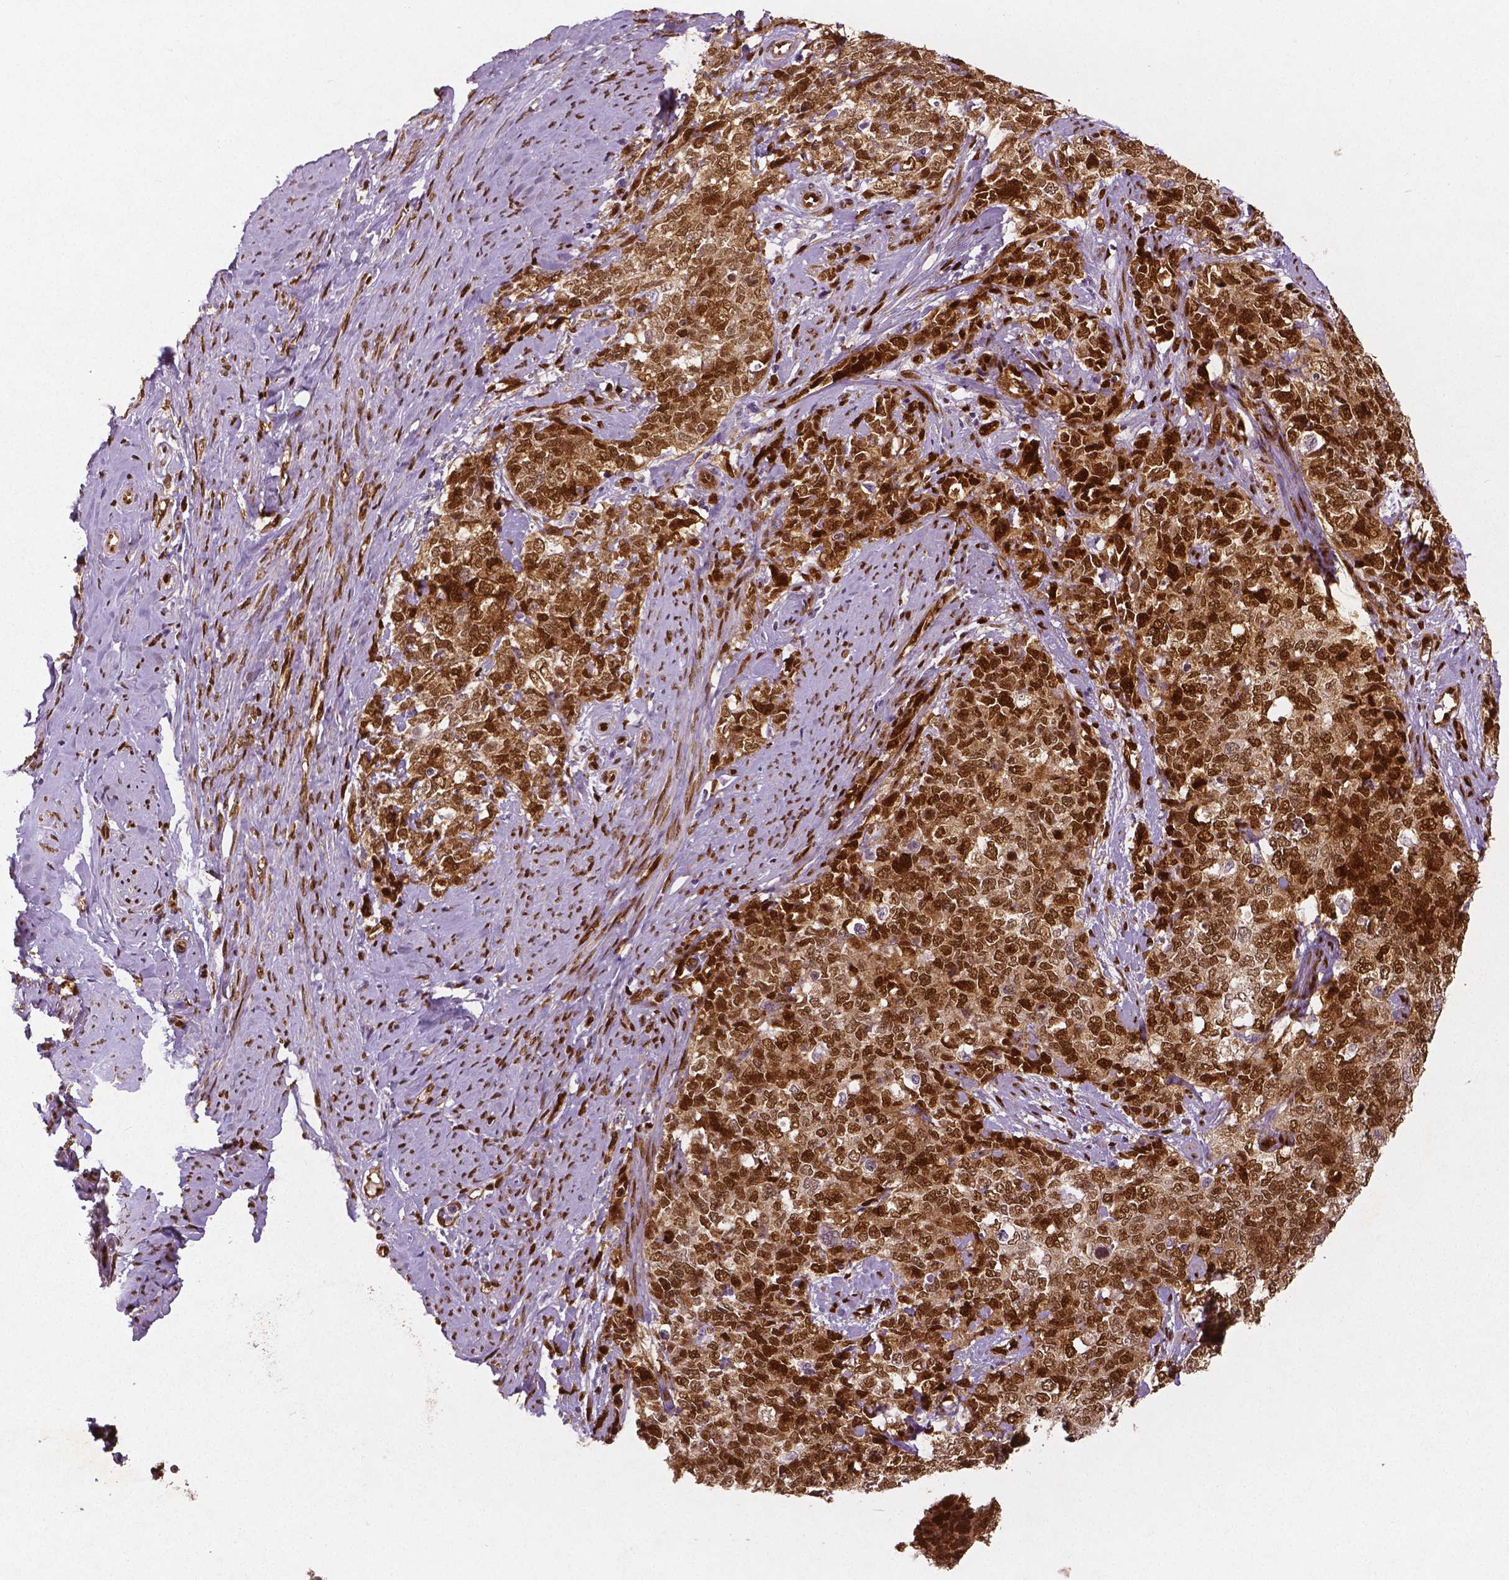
{"staining": {"intensity": "moderate", "quantity": ">75%", "location": "cytoplasmic/membranous,nuclear"}, "tissue": "cervical cancer", "cell_type": "Tumor cells", "image_type": "cancer", "snomed": [{"axis": "morphology", "description": "Squamous cell carcinoma, NOS"}, {"axis": "topography", "description": "Cervix"}], "caption": "DAB immunohistochemical staining of human cervical squamous cell carcinoma shows moderate cytoplasmic/membranous and nuclear protein staining in approximately >75% of tumor cells. (brown staining indicates protein expression, while blue staining denotes nuclei).", "gene": "WWTR1", "patient": {"sex": "female", "age": 63}}